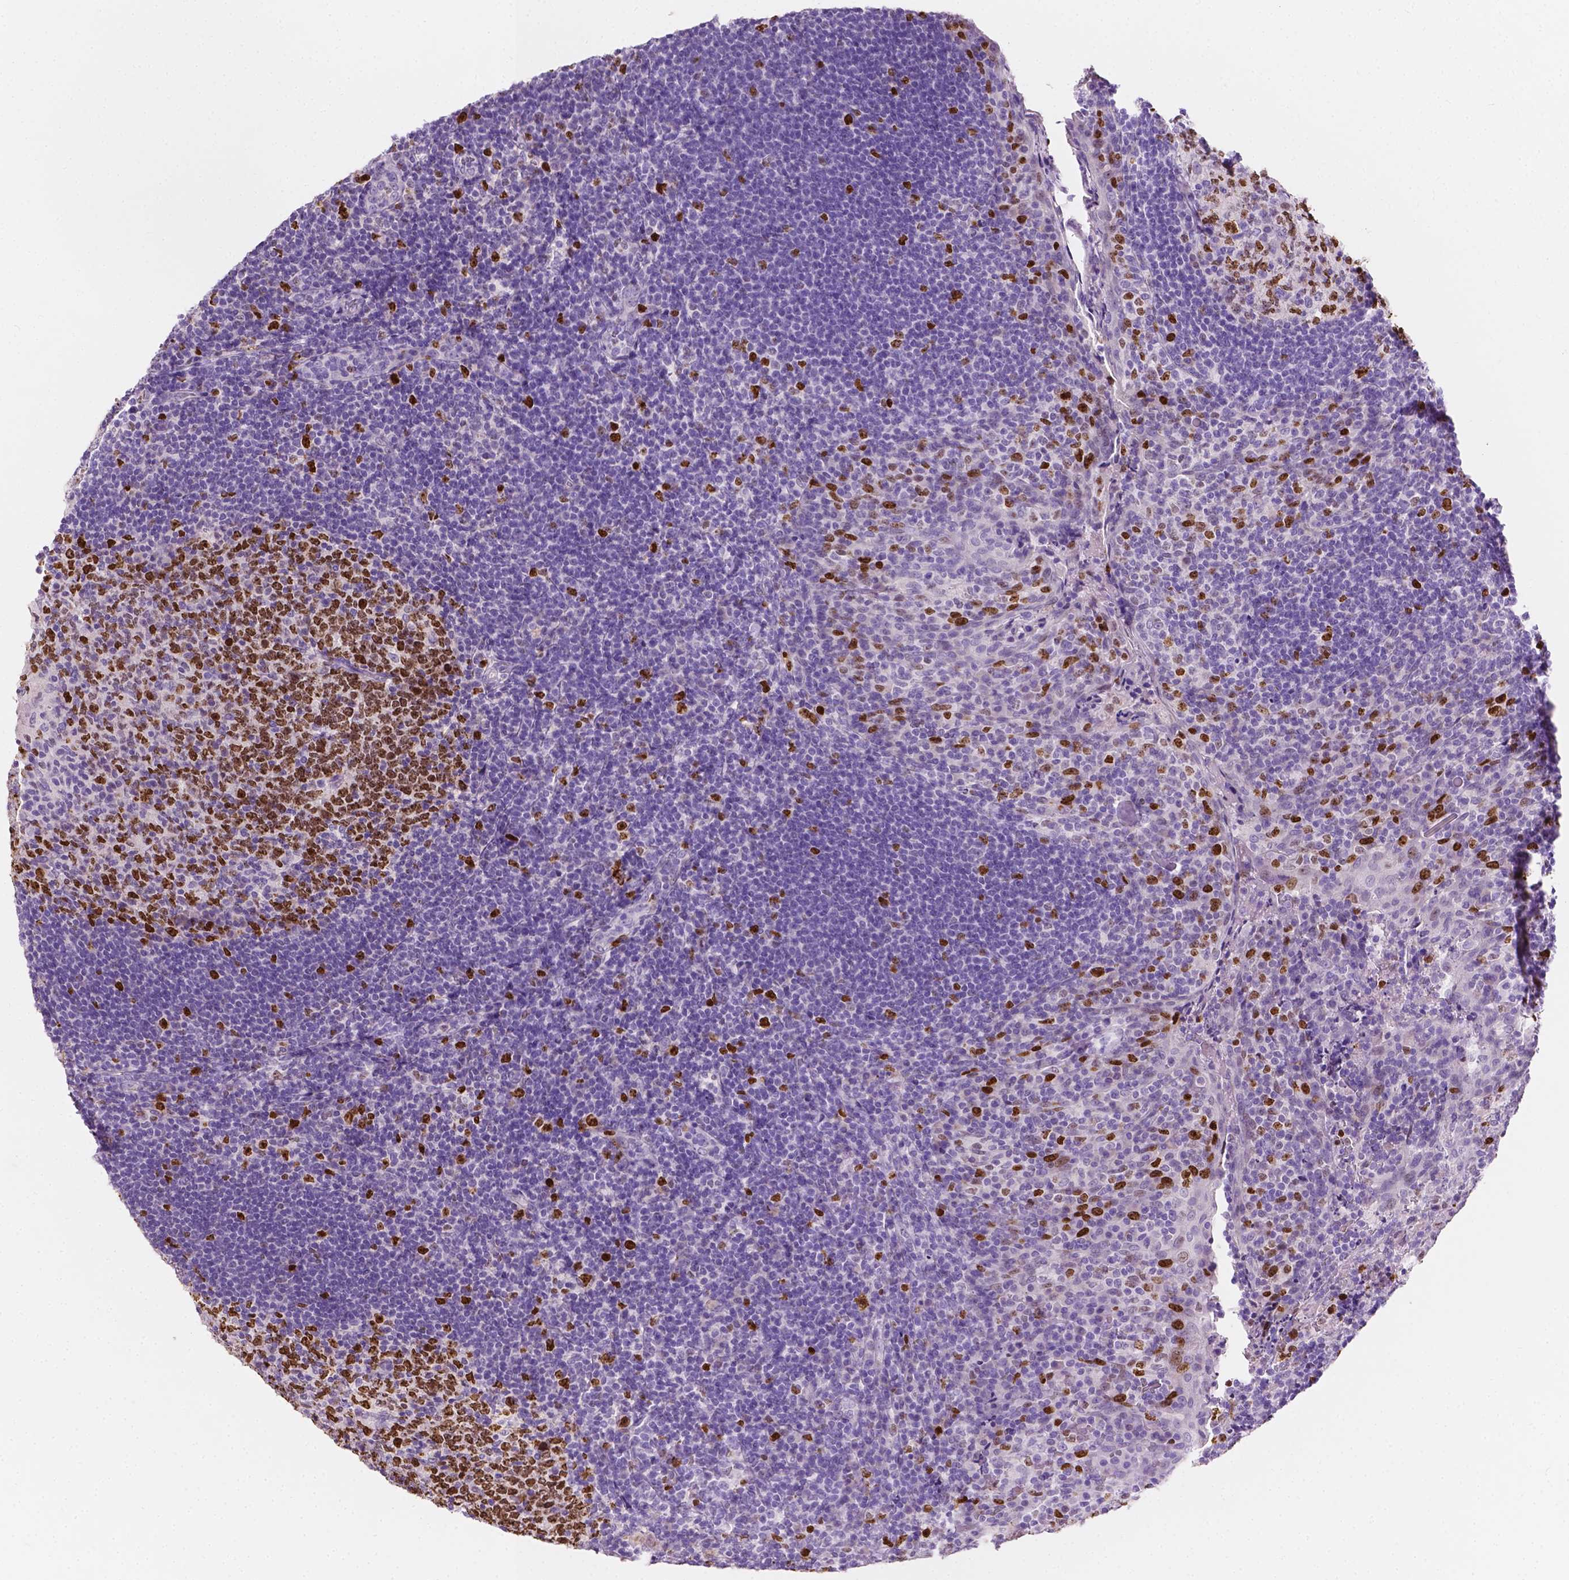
{"staining": {"intensity": "moderate", "quantity": ">75%", "location": "nuclear"}, "tissue": "tonsil", "cell_type": "Germinal center cells", "image_type": "normal", "snomed": [{"axis": "morphology", "description": "Normal tissue, NOS"}, {"axis": "topography", "description": "Tonsil"}], "caption": "DAB immunohistochemical staining of benign human tonsil reveals moderate nuclear protein positivity in about >75% of germinal center cells.", "gene": "SIAH2", "patient": {"sex": "female", "age": 10}}